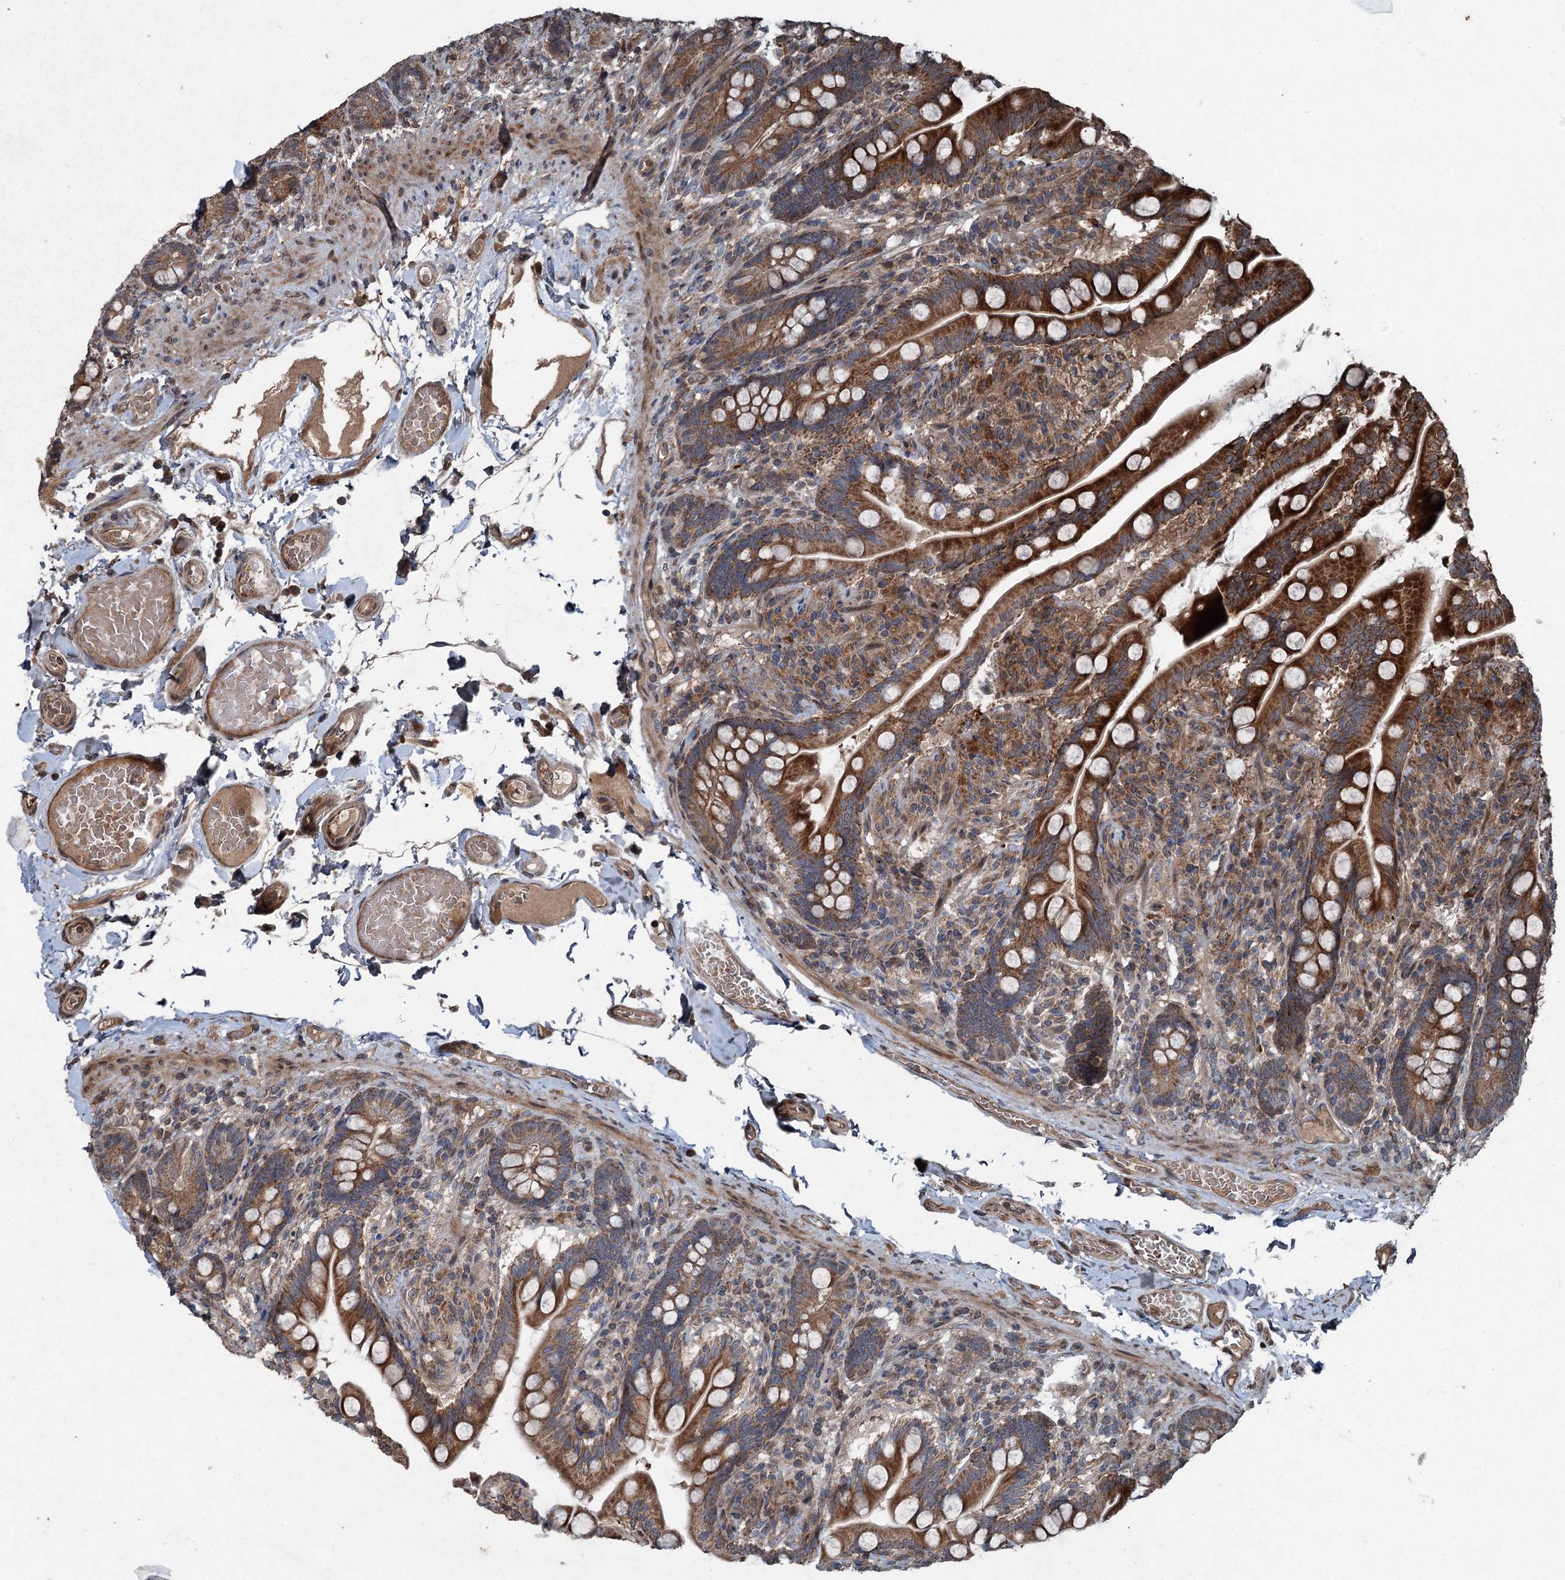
{"staining": {"intensity": "strong", "quantity": ">75%", "location": "cytoplasmic/membranous"}, "tissue": "small intestine", "cell_type": "Glandular cells", "image_type": "normal", "snomed": [{"axis": "morphology", "description": "Normal tissue, NOS"}, {"axis": "topography", "description": "Small intestine"}], "caption": "Immunohistochemical staining of benign human small intestine shows strong cytoplasmic/membranous protein staining in approximately >75% of glandular cells.", "gene": "ALAS1", "patient": {"sex": "female", "age": 64}}